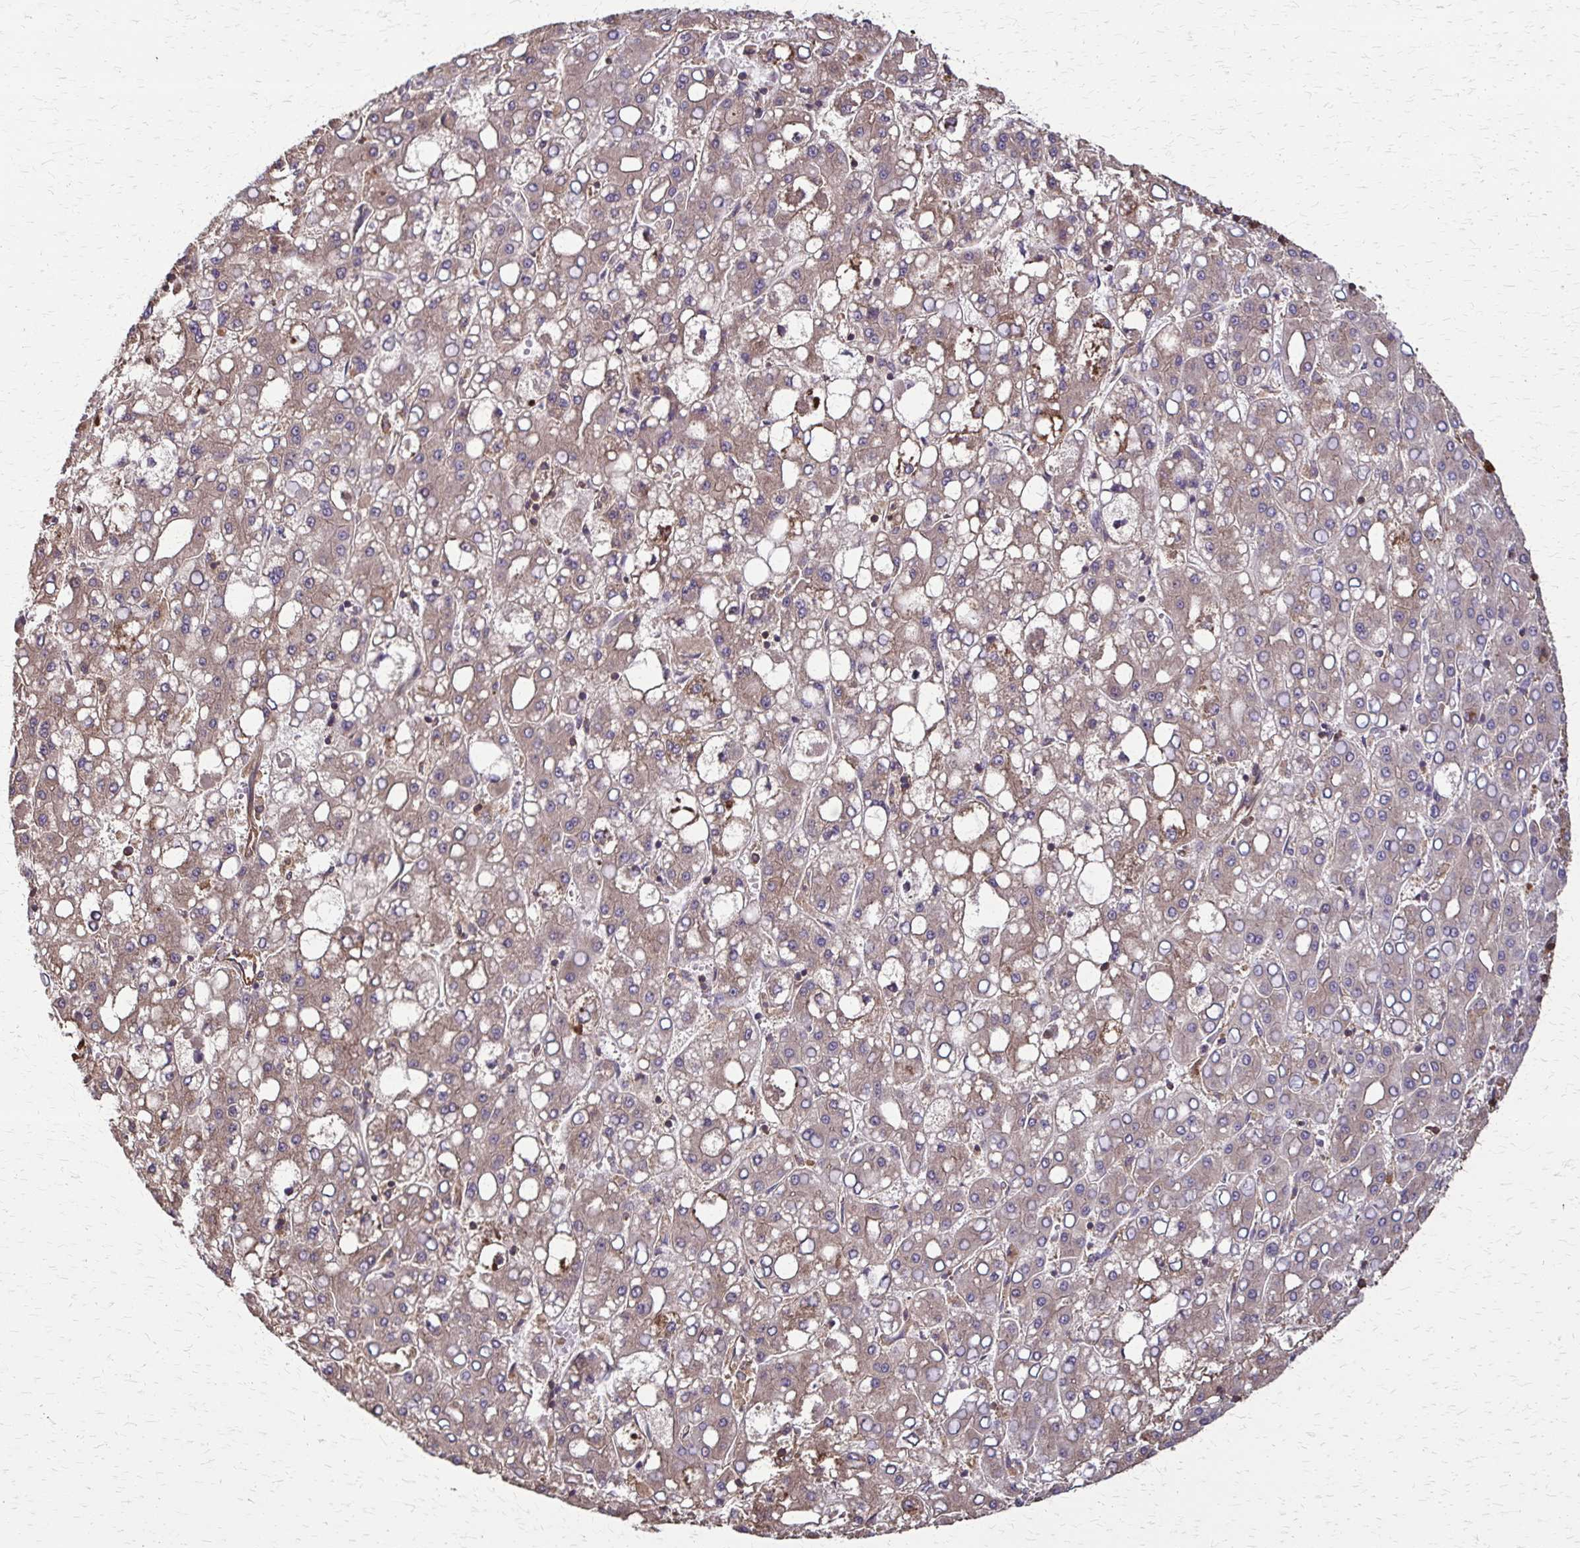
{"staining": {"intensity": "weak", "quantity": "25%-75%", "location": "cytoplasmic/membranous"}, "tissue": "liver cancer", "cell_type": "Tumor cells", "image_type": "cancer", "snomed": [{"axis": "morphology", "description": "Carcinoma, Hepatocellular, NOS"}, {"axis": "topography", "description": "Liver"}], "caption": "There is low levels of weak cytoplasmic/membranous expression in tumor cells of liver cancer (hepatocellular carcinoma), as demonstrated by immunohistochemical staining (brown color).", "gene": "EEF2", "patient": {"sex": "male", "age": 65}}